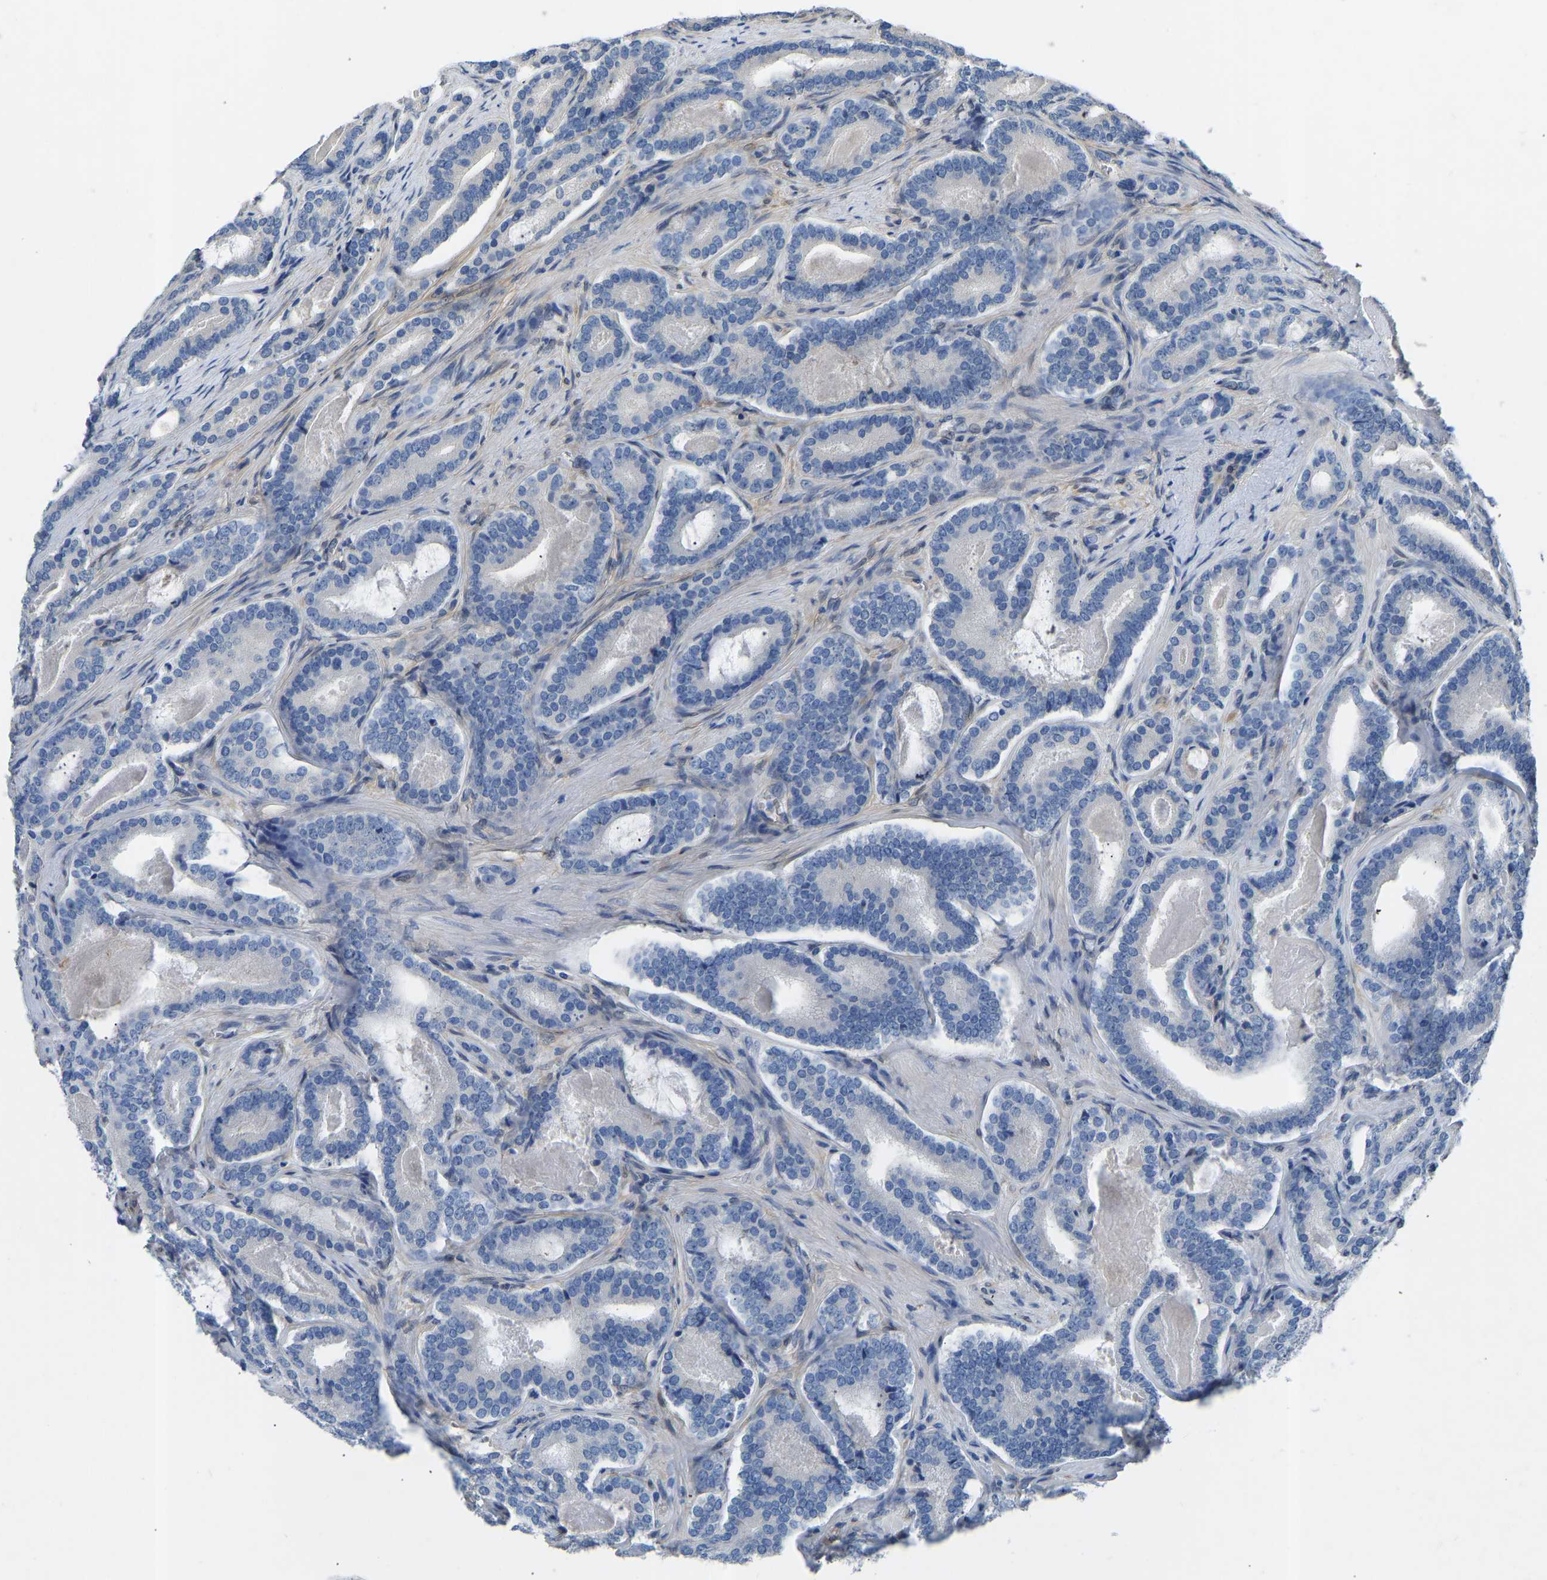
{"staining": {"intensity": "negative", "quantity": "none", "location": "none"}, "tissue": "prostate cancer", "cell_type": "Tumor cells", "image_type": "cancer", "snomed": [{"axis": "morphology", "description": "Adenocarcinoma, High grade"}, {"axis": "topography", "description": "Prostate"}], "caption": "Immunohistochemistry micrograph of human prostate high-grade adenocarcinoma stained for a protein (brown), which displays no staining in tumor cells.", "gene": "RBP1", "patient": {"sex": "male", "age": 60}}